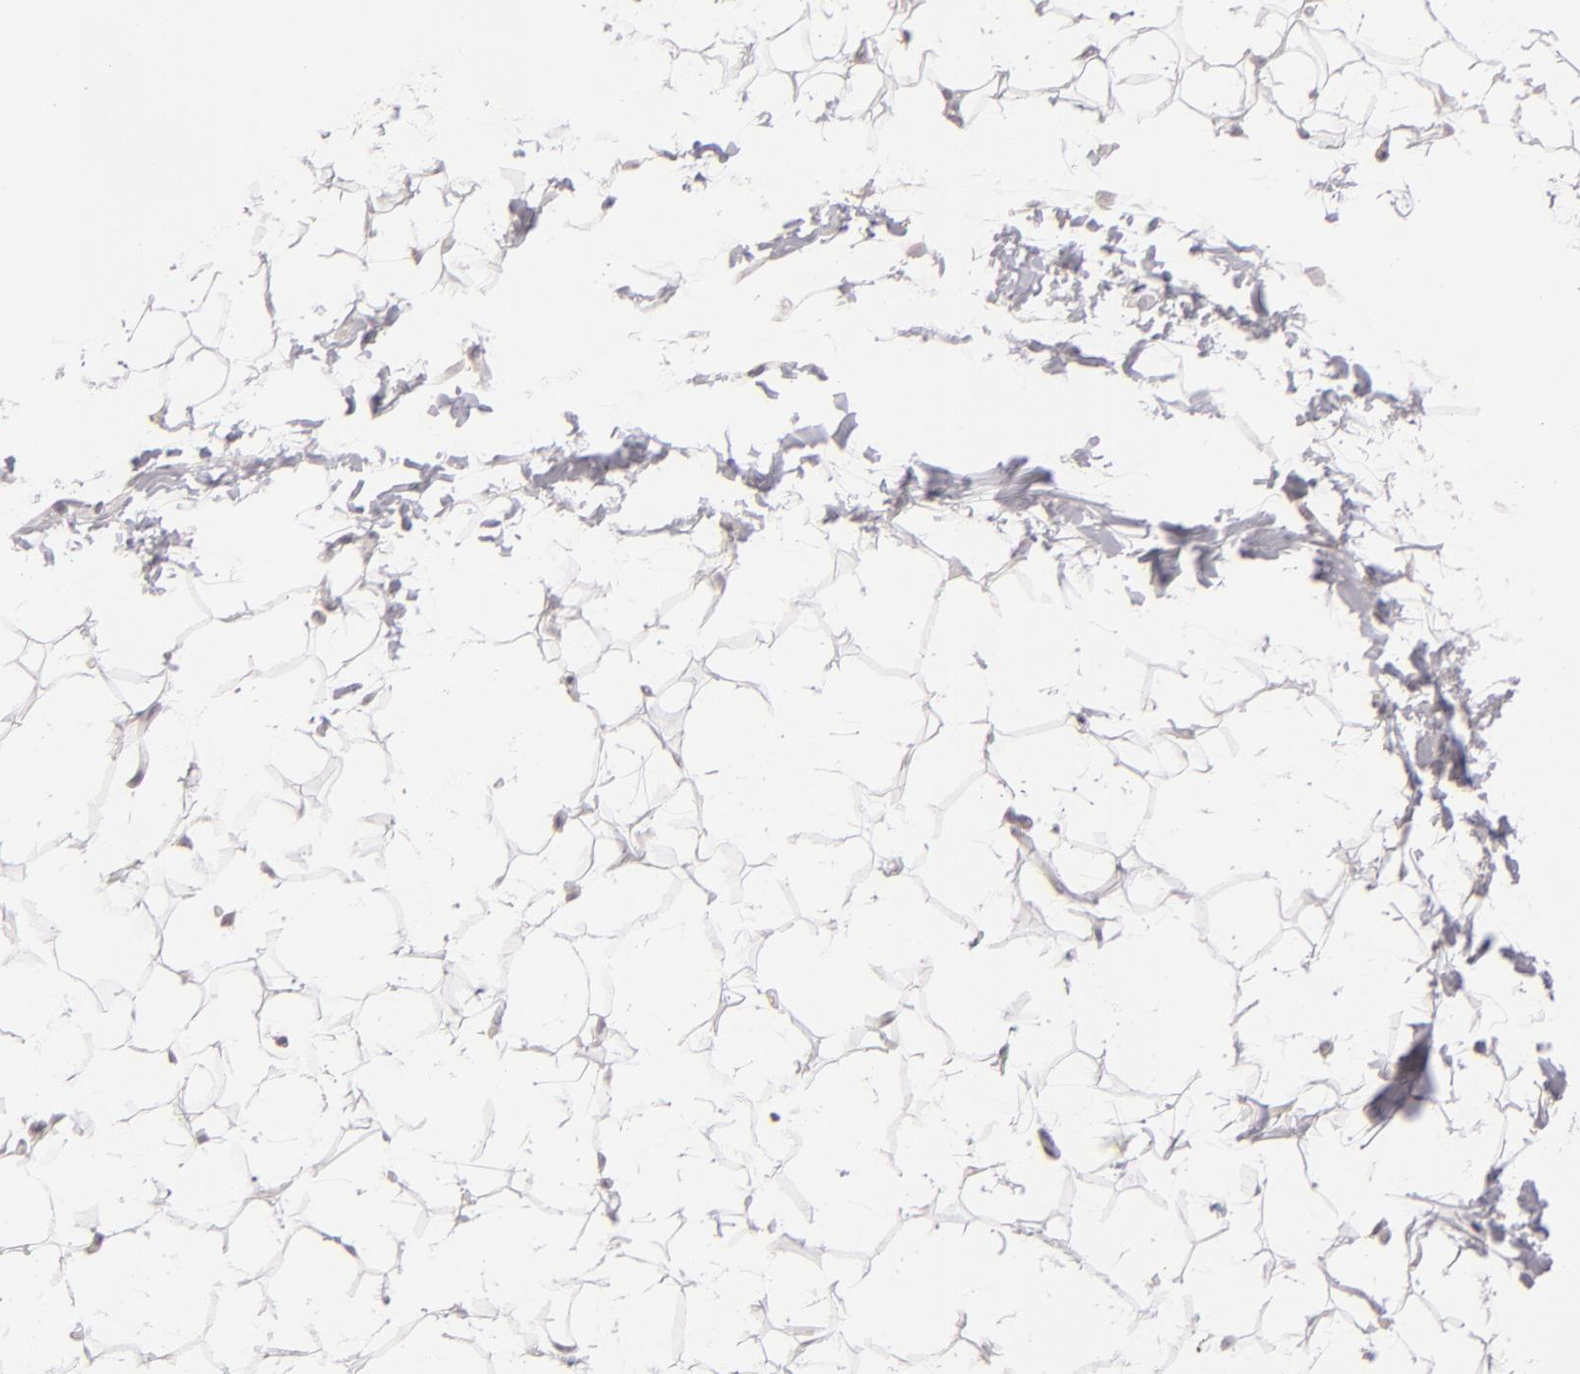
{"staining": {"intensity": "negative", "quantity": "none", "location": "none"}, "tissue": "adipose tissue", "cell_type": "Adipocytes", "image_type": "normal", "snomed": [{"axis": "morphology", "description": "Normal tissue, NOS"}, {"axis": "topography", "description": "Soft tissue"}], "caption": "There is no significant positivity in adipocytes of adipose tissue.", "gene": "DLG3", "patient": {"sex": "male", "age": 26}}